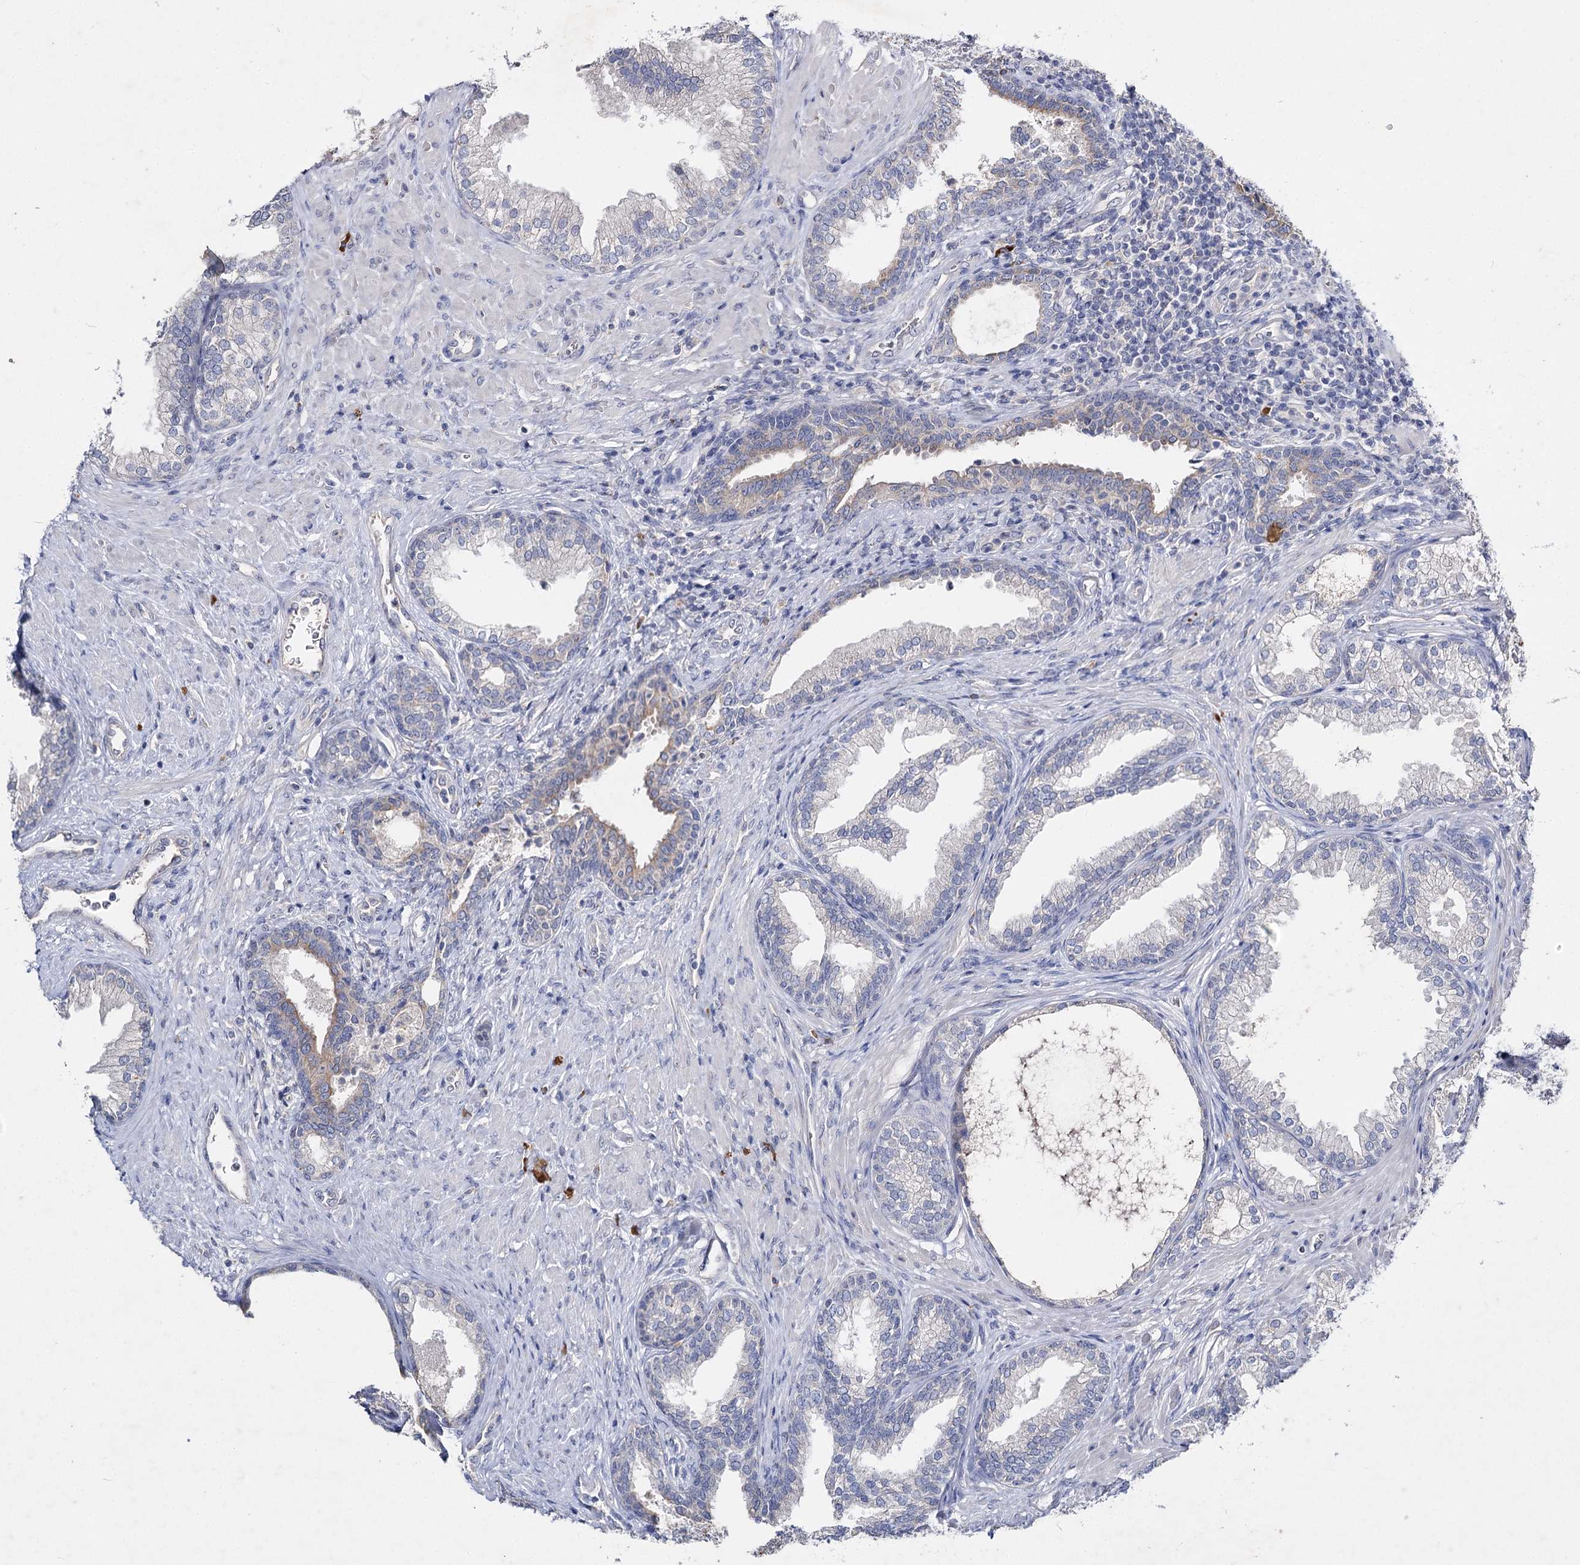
{"staining": {"intensity": "weak", "quantity": "<25%", "location": "cytoplasmic/membranous"}, "tissue": "prostate", "cell_type": "Glandular cells", "image_type": "normal", "snomed": [{"axis": "morphology", "description": "Normal tissue, NOS"}, {"axis": "topography", "description": "Prostate"}], "caption": "The immunohistochemistry image has no significant expression in glandular cells of prostate.", "gene": "IL1RAP", "patient": {"sex": "male", "age": 76}}